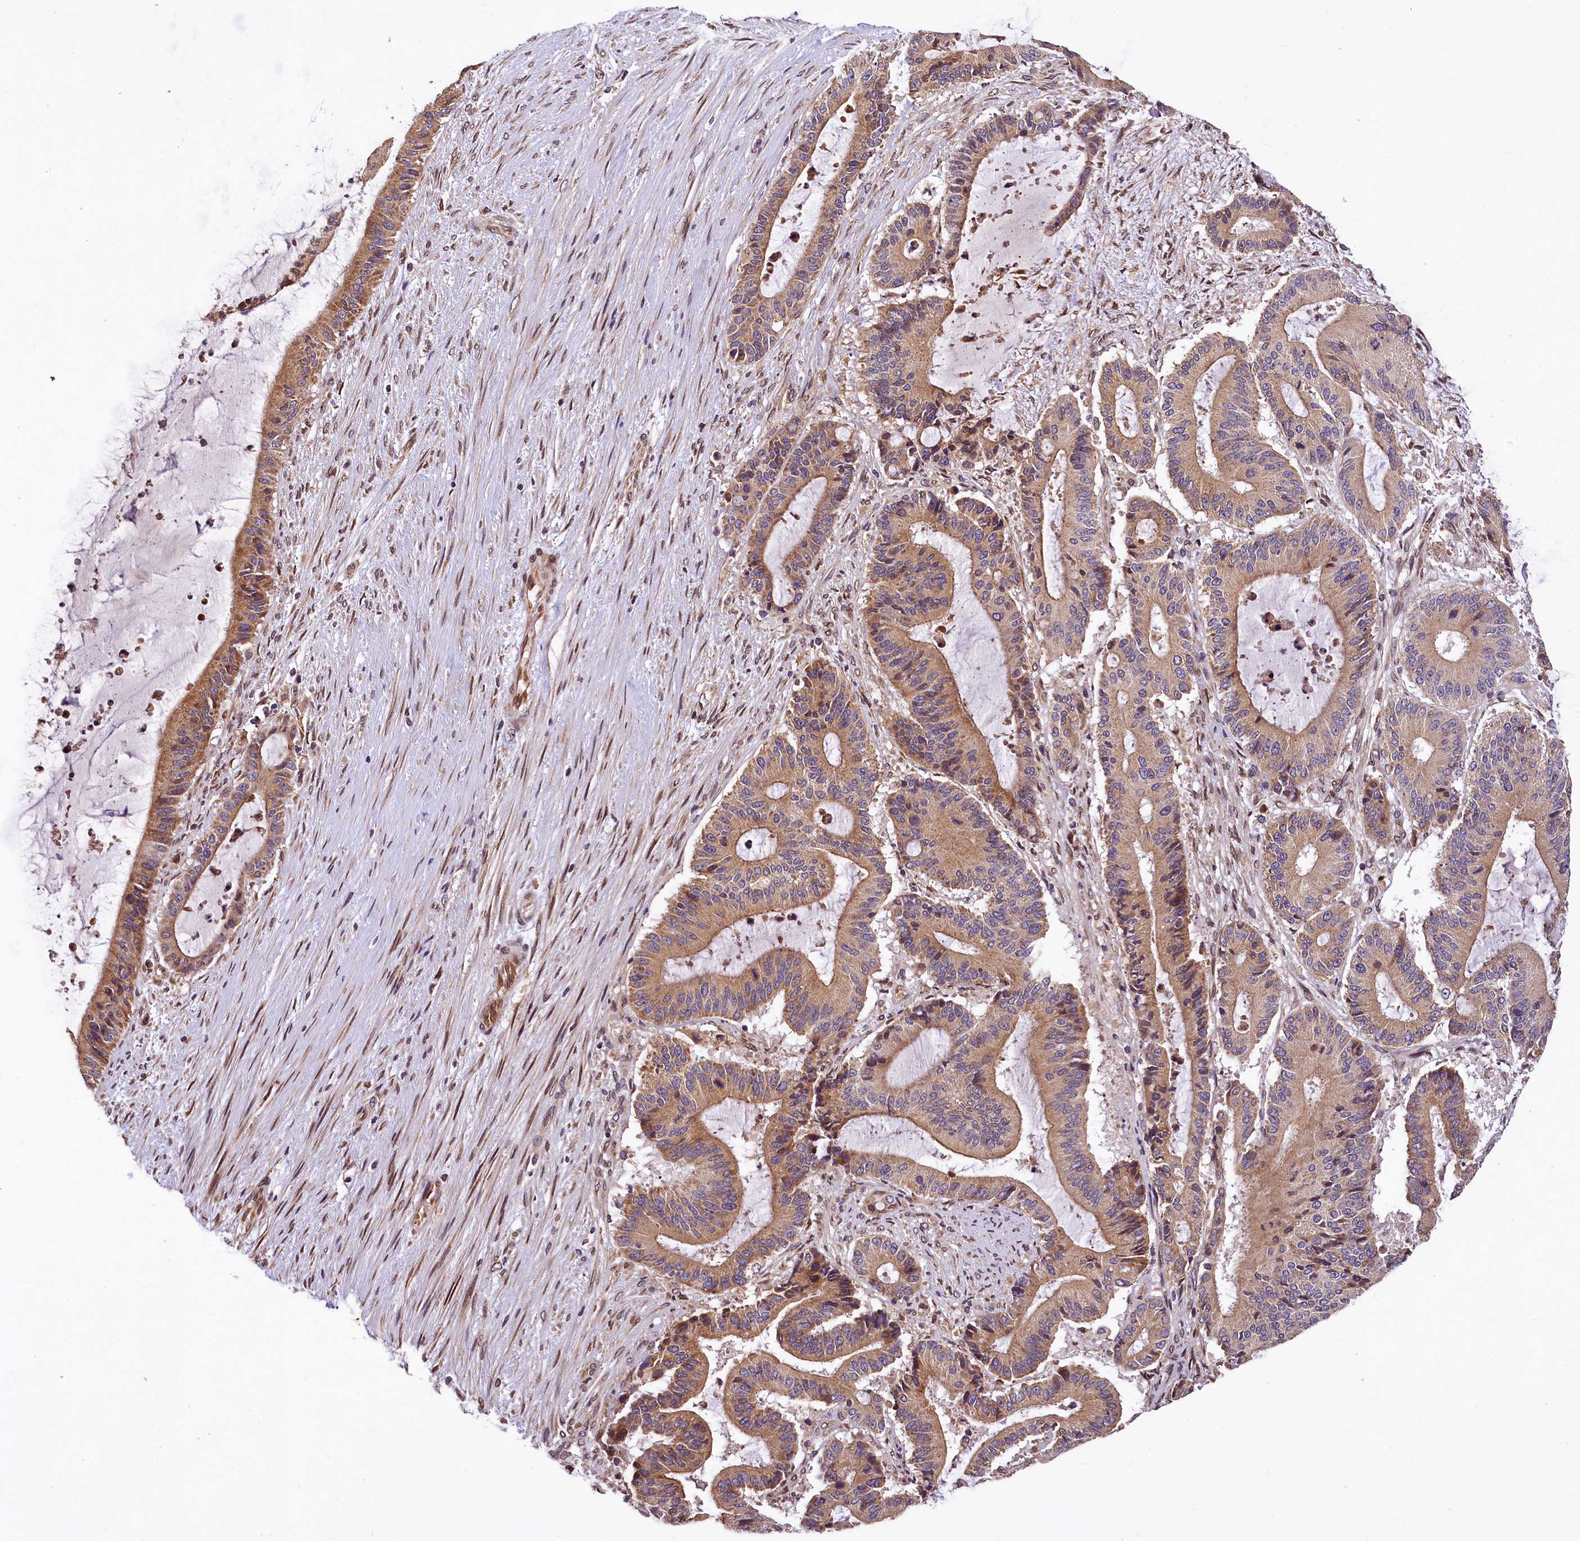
{"staining": {"intensity": "moderate", "quantity": ">75%", "location": "cytoplasmic/membranous"}, "tissue": "liver cancer", "cell_type": "Tumor cells", "image_type": "cancer", "snomed": [{"axis": "morphology", "description": "Normal tissue, NOS"}, {"axis": "morphology", "description": "Cholangiocarcinoma"}, {"axis": "topography", "description": "Liver"}, {"axis": "topography", "description": "Peripheral nerve tissue"}], "caption": "This histopathology image demonstrates liver cancer (cholangiocarcinoma) stained with immunohistochemistry (IHC) to label a protein in brown. The cytoplasmic/membranous of tumor cells show moderate positivity for the protein. Nuclei are counter-stained blue.", "gene": "SUPV3L1", "patient": {"sex": "female", "age": 73}}